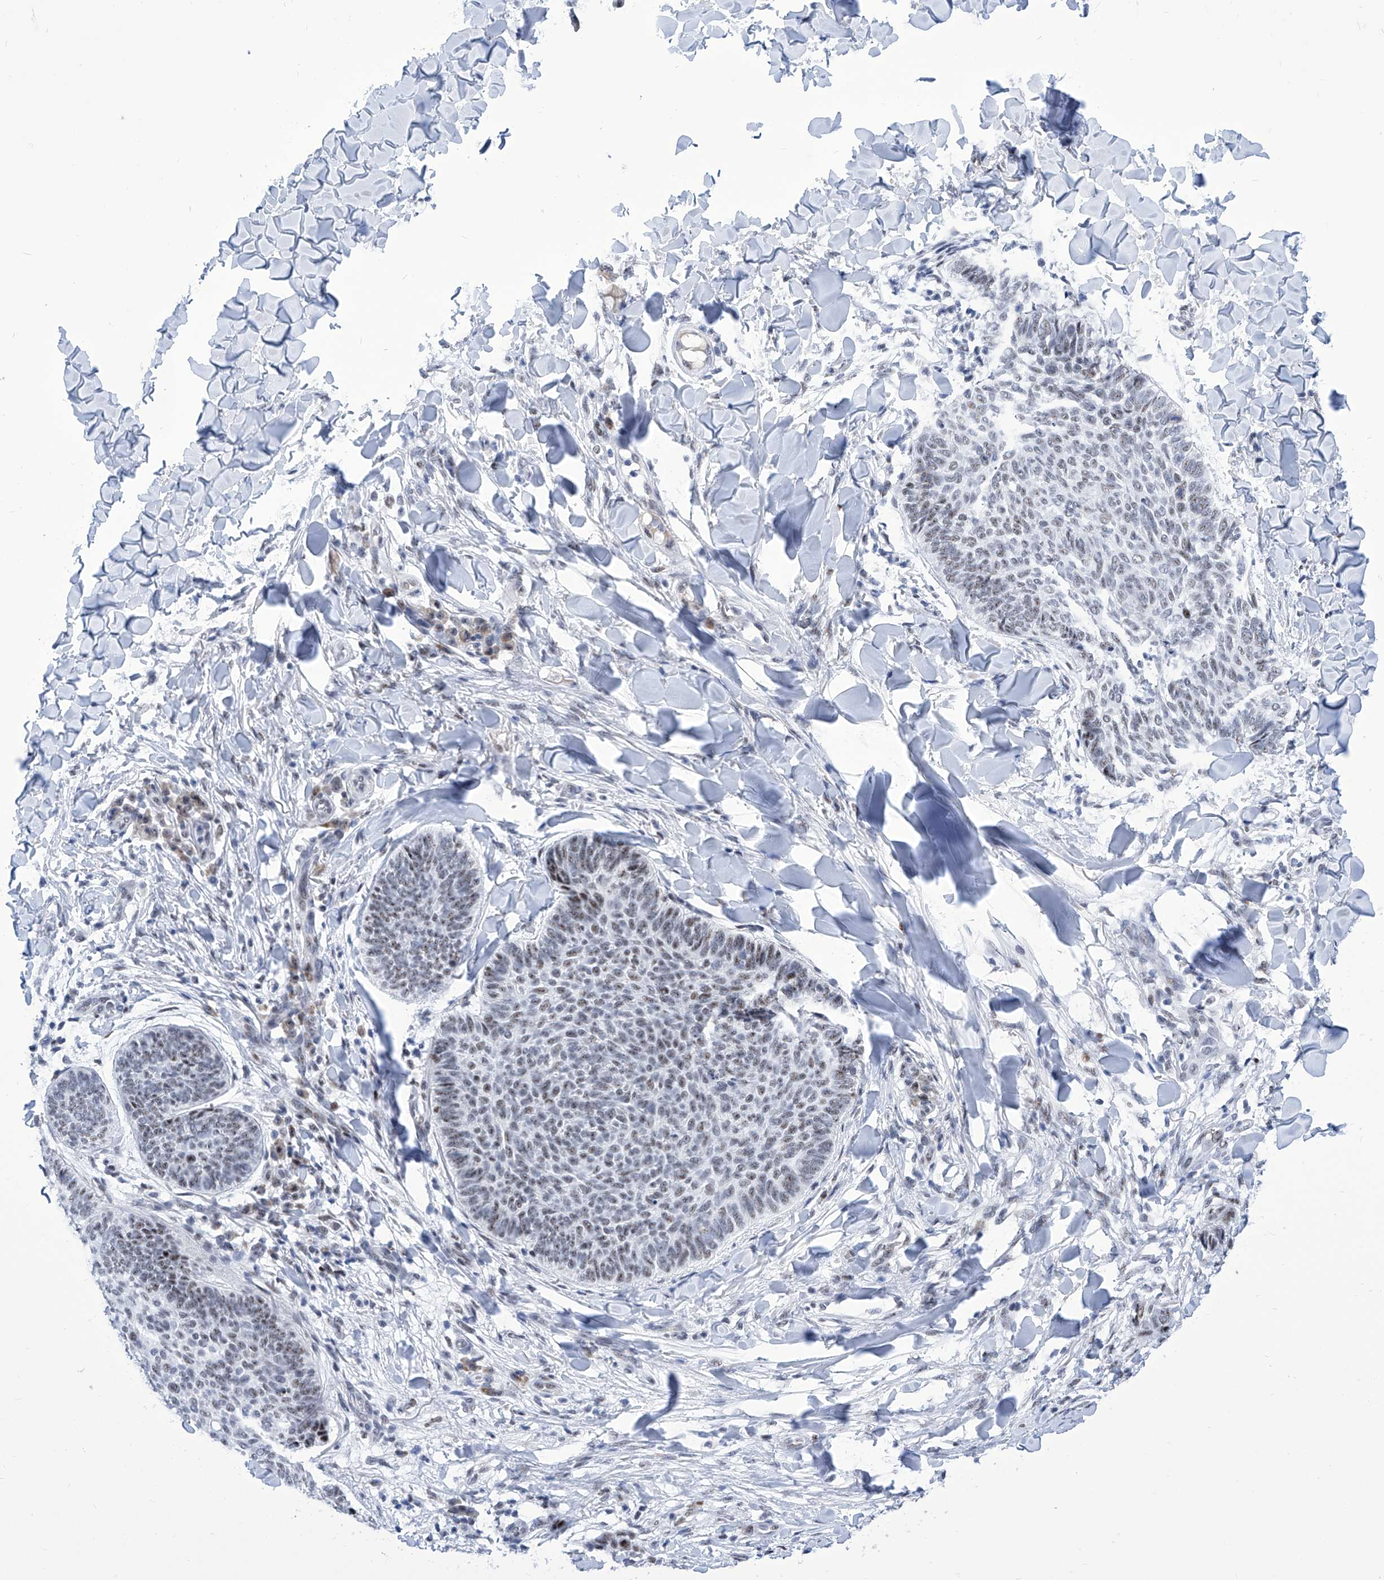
{"staining": {"intensity": "weak", "quantity": "25%-75%", "location": "nuclear"}, "tissue": "skin cancer", "cell_type": "Tumor cells", "image_type": "cancer", "snomed": [{"axis": "morphology", "description": "Normal tissue, NOS"}, {"axis": "morphology", "description": "Basal cell carcinoma"}, {"axis": "topography", "description": "Skin"}], "caption": "About 25%-75% of tumor cells in basal cell carcinoma (skin) show weak nuclear protein staining as visualized by brown immunohistochemical staining.", "gene": "SART1", "patient": {"sex": "male", "age": 50}}